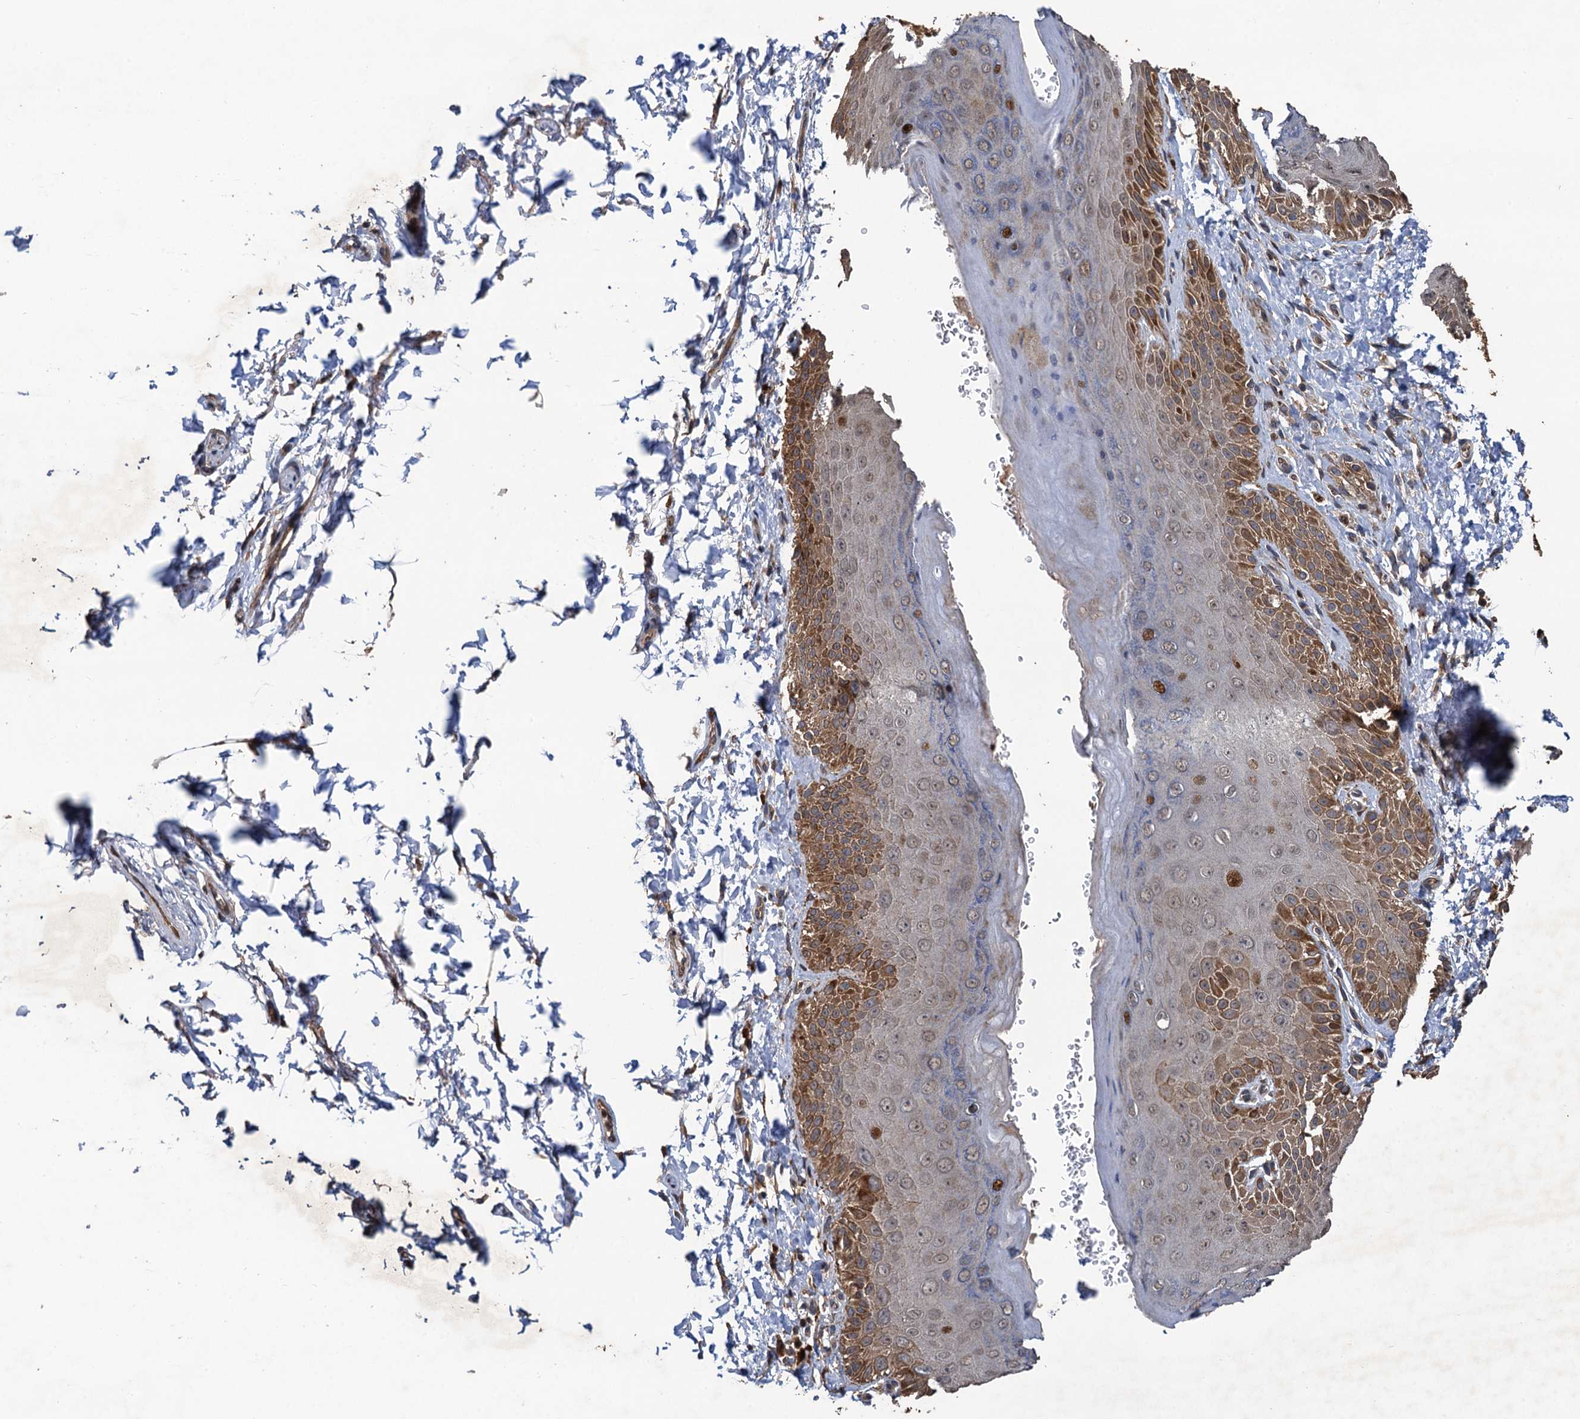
{"staining": {"intensity": "moderate", "quantity": "25%-75%", "location": "cytoplasmic/membranous"}, "tissue": "skin", "cell_type": "Epidermal cells", "image_type": "normal", "snomed": [{"axis": "morphology", "description": "Normal tissue, NOS"}, {"axis": "topography", "description": "Anal"}], "caption": "Immunohistochemical staining of benign human skin shows 25%-75% levels of moderate cytoplasmic/membranous protein positivity in about 25%-75% of epidermal cells.", "gene": "TMEM39B", "patient": {"sex": "male", "age": 44}}